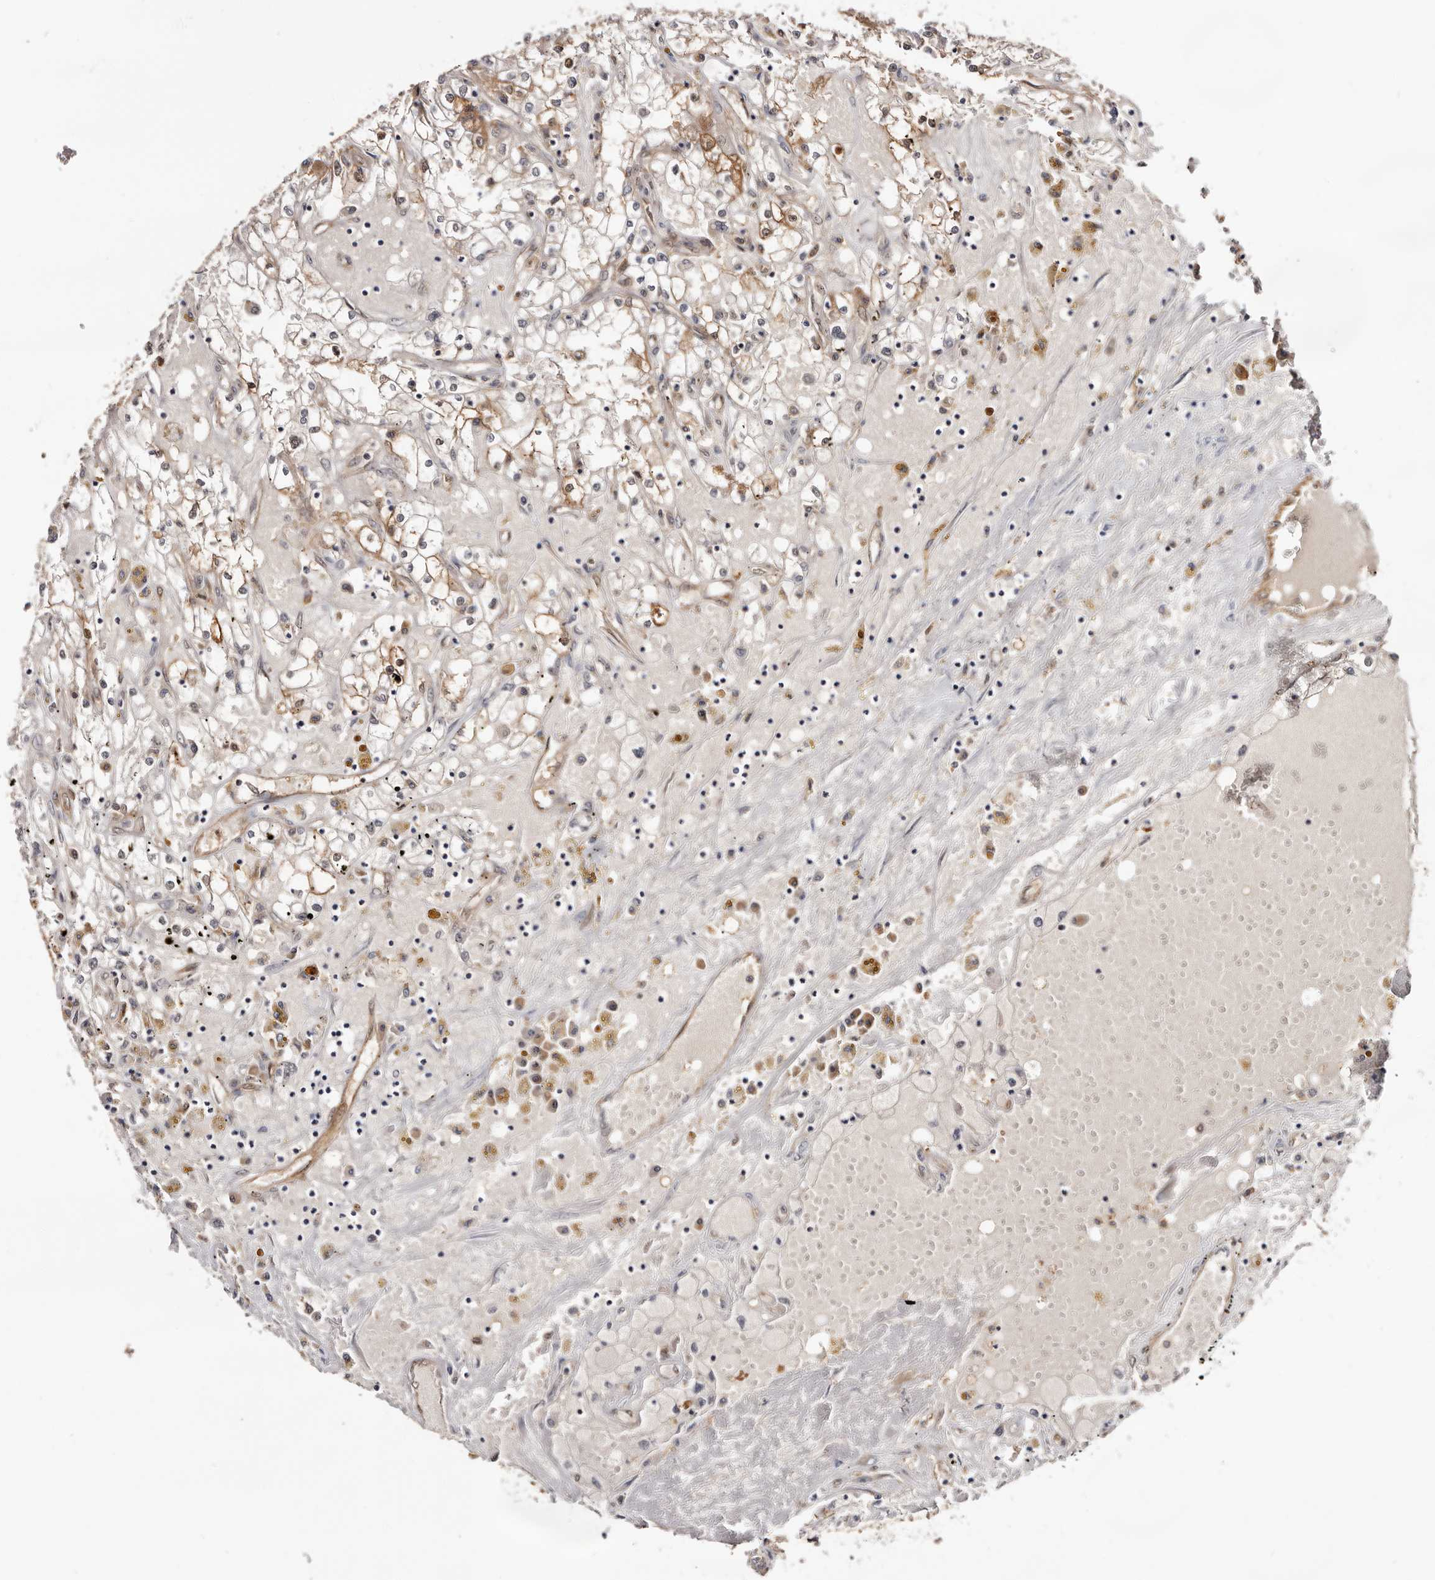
{"staining": {"intensity": "moderate", "quantity": "25%-75%", "location": "cytoplasmic/membranous"}, "tissue": "renal cancer", "cell_type": "Tumor cells", "image_type": "cancer", "snomed": [{"axis": "morphology", "description": "Adenocarcinoma, NOS"}, {"axis": "topography", "description": "Kidney"}], "caption": "High-power microscopy captured an immunohistochemistry photomicrograph of renal adenocarcinoma, revealing moderate cytoplasmic/membranous expression in about 25%-75% of tumor cells.", "gene": "TP53I3", "patient": {"sex": "male", "age": 56}}